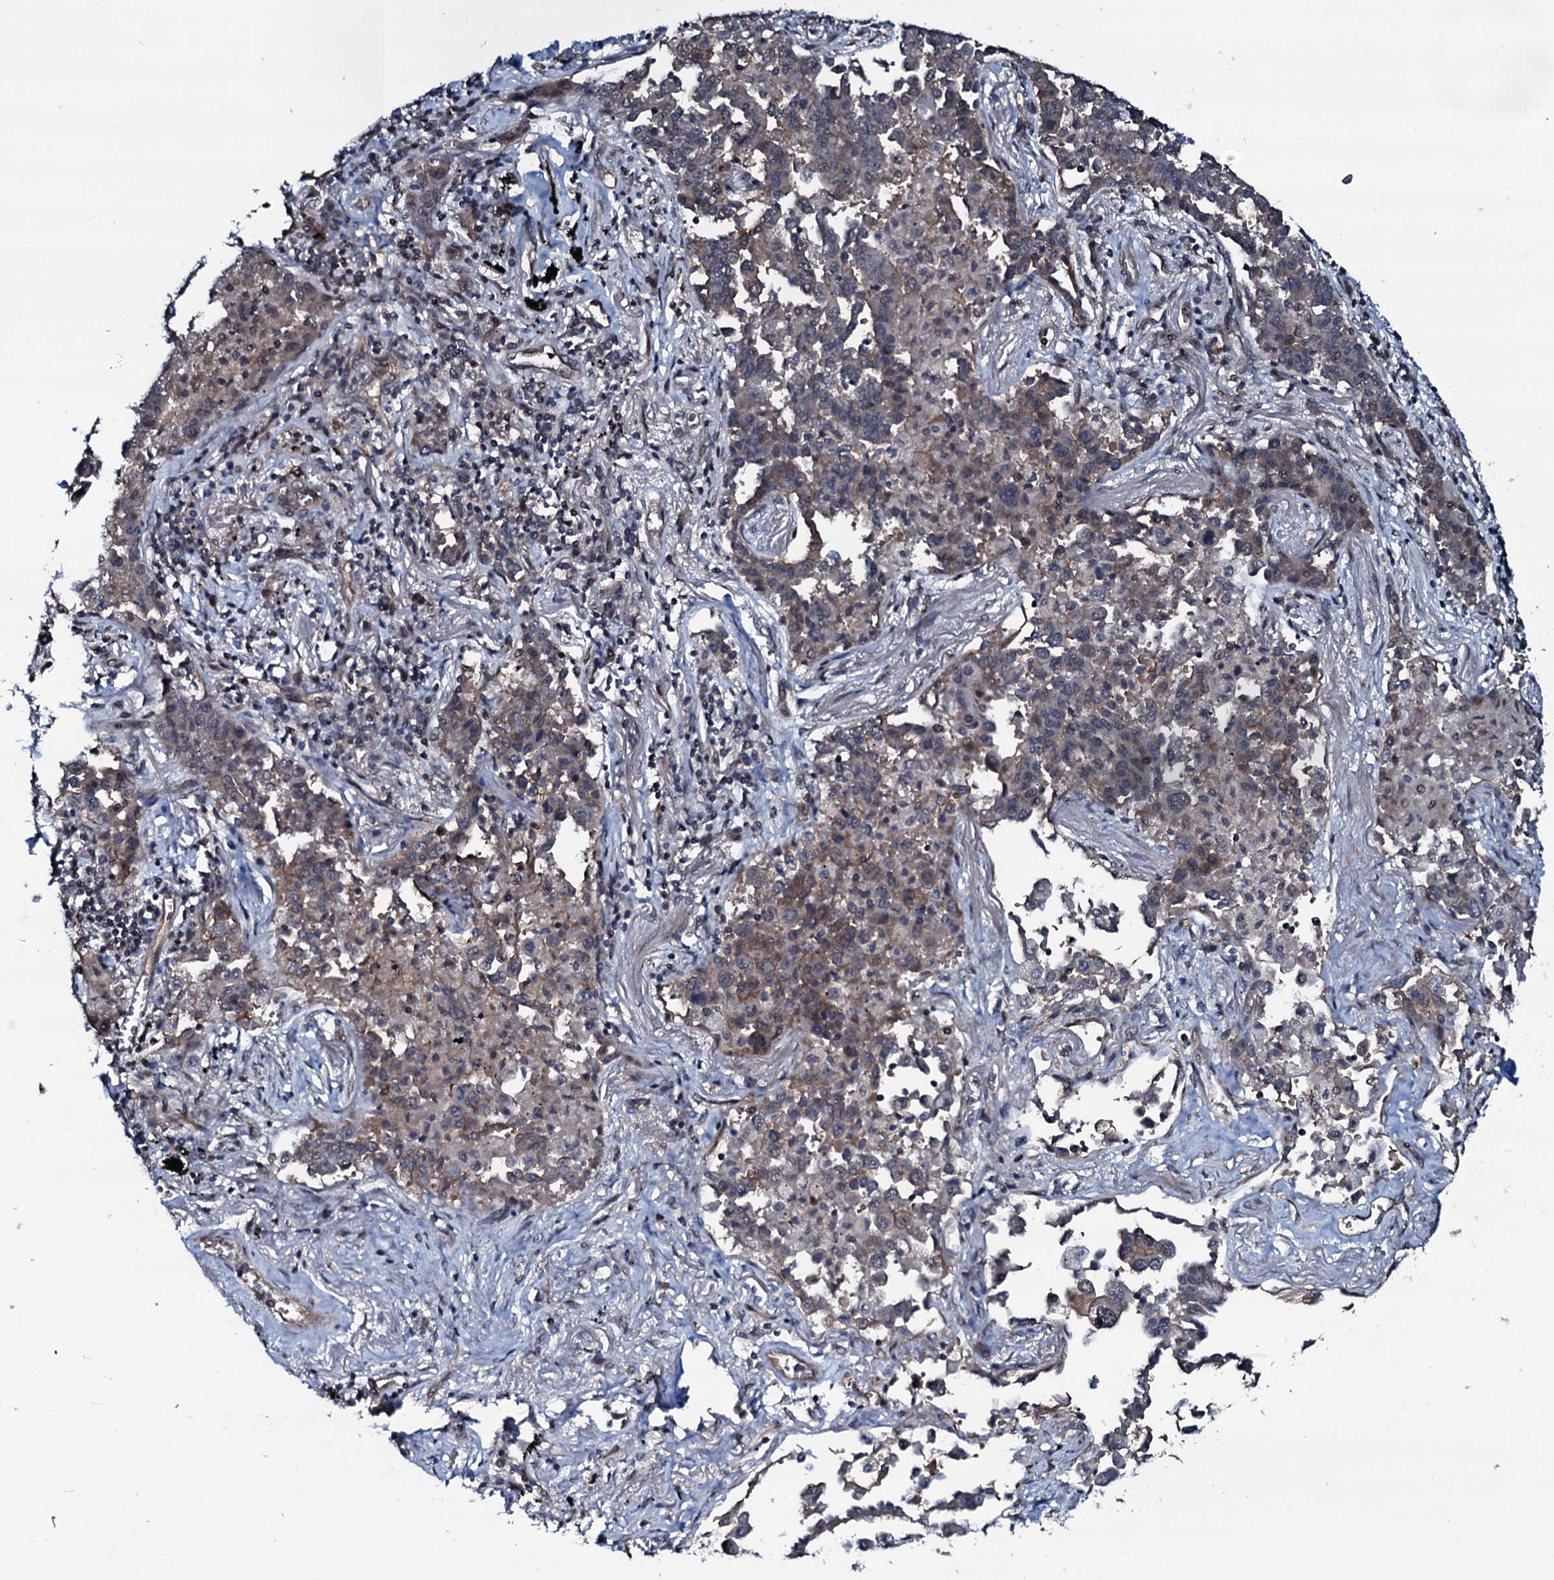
{"staining": {"intensity": "weak", "quantity": "<25%", "location": "cytoplasmic/membranous"}, "tissue": "lung cancer", "cell_type": "Tumor cells", "image_type": "cancer", "snomed": [{"axis": "morphology", "description": "Adenocarcinoma, NOS"}, {"axis": "topography", "description": "Lung"}], "caption": "High power microscopy photomicrograph of an immunohistochemistry micrograph of lung cancer, revealing no significant positivity in tumor cells.", "gene": "OGFOD2", "patient": {"sex": "male", "age": 67}}